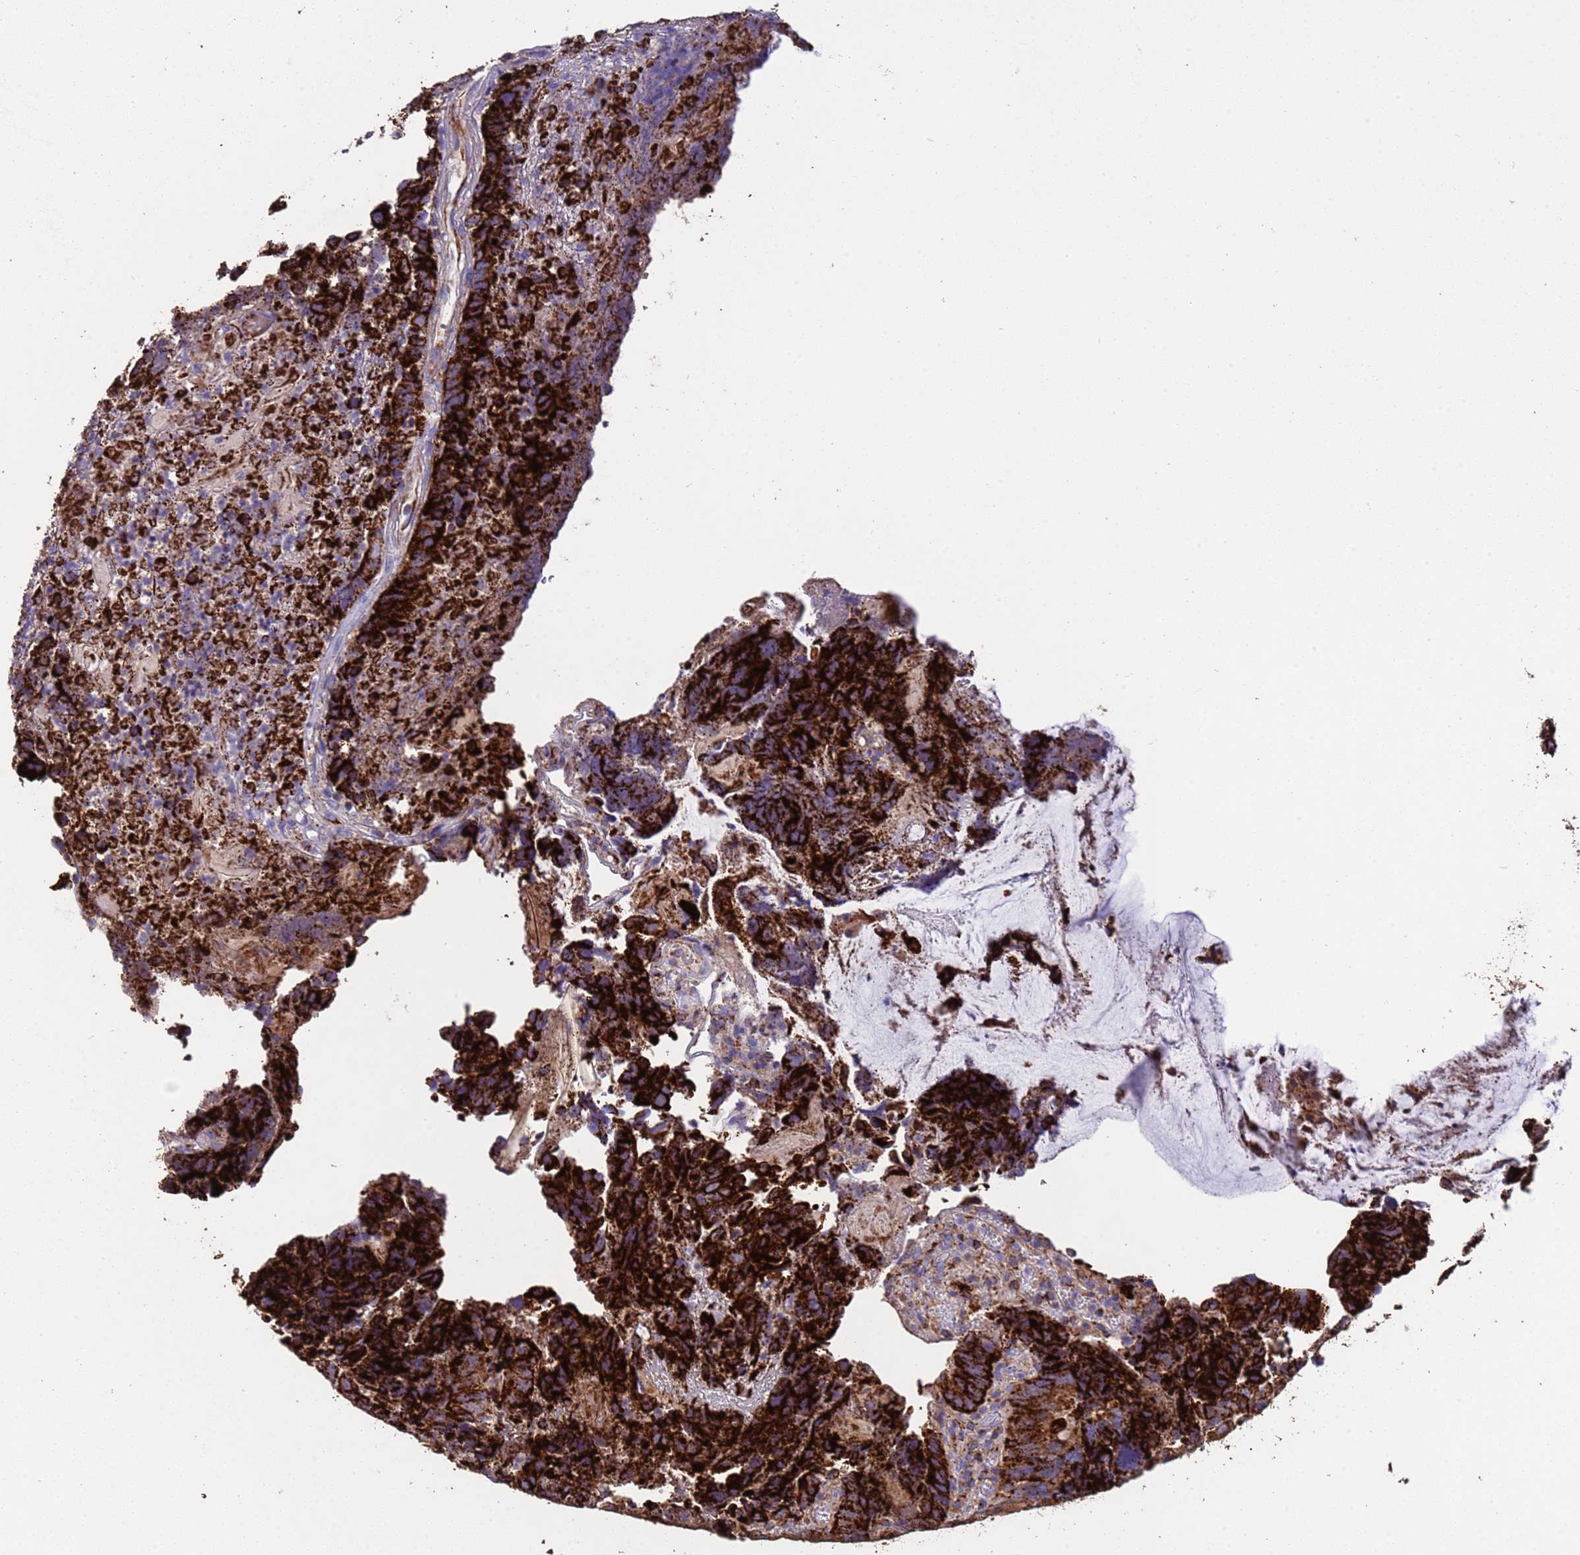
{"staining": {"intensity": "strong", "quantity": ">75%", "location": "cytoplasmic/membranous"}, "tissue": "colorectal cancer", "cell_type": "Tumor cells", "image_type": "cancer", "snomed": [{"axis": "morphology", "description": "Adenocarcinoma, NOS"}, {"axis": "topography", "description": "Colon"}], "caption": "Immunohistochemistry (DAB (3,3'-diaminobenzidine)) staining of adenocarcinoma (colorectal) shows strong cytoplasmic/membranous protein expression in approximately >75% of tumor cells.", "gene": "ZNFX1", "patient": {"sex": "female", "age": 67}}